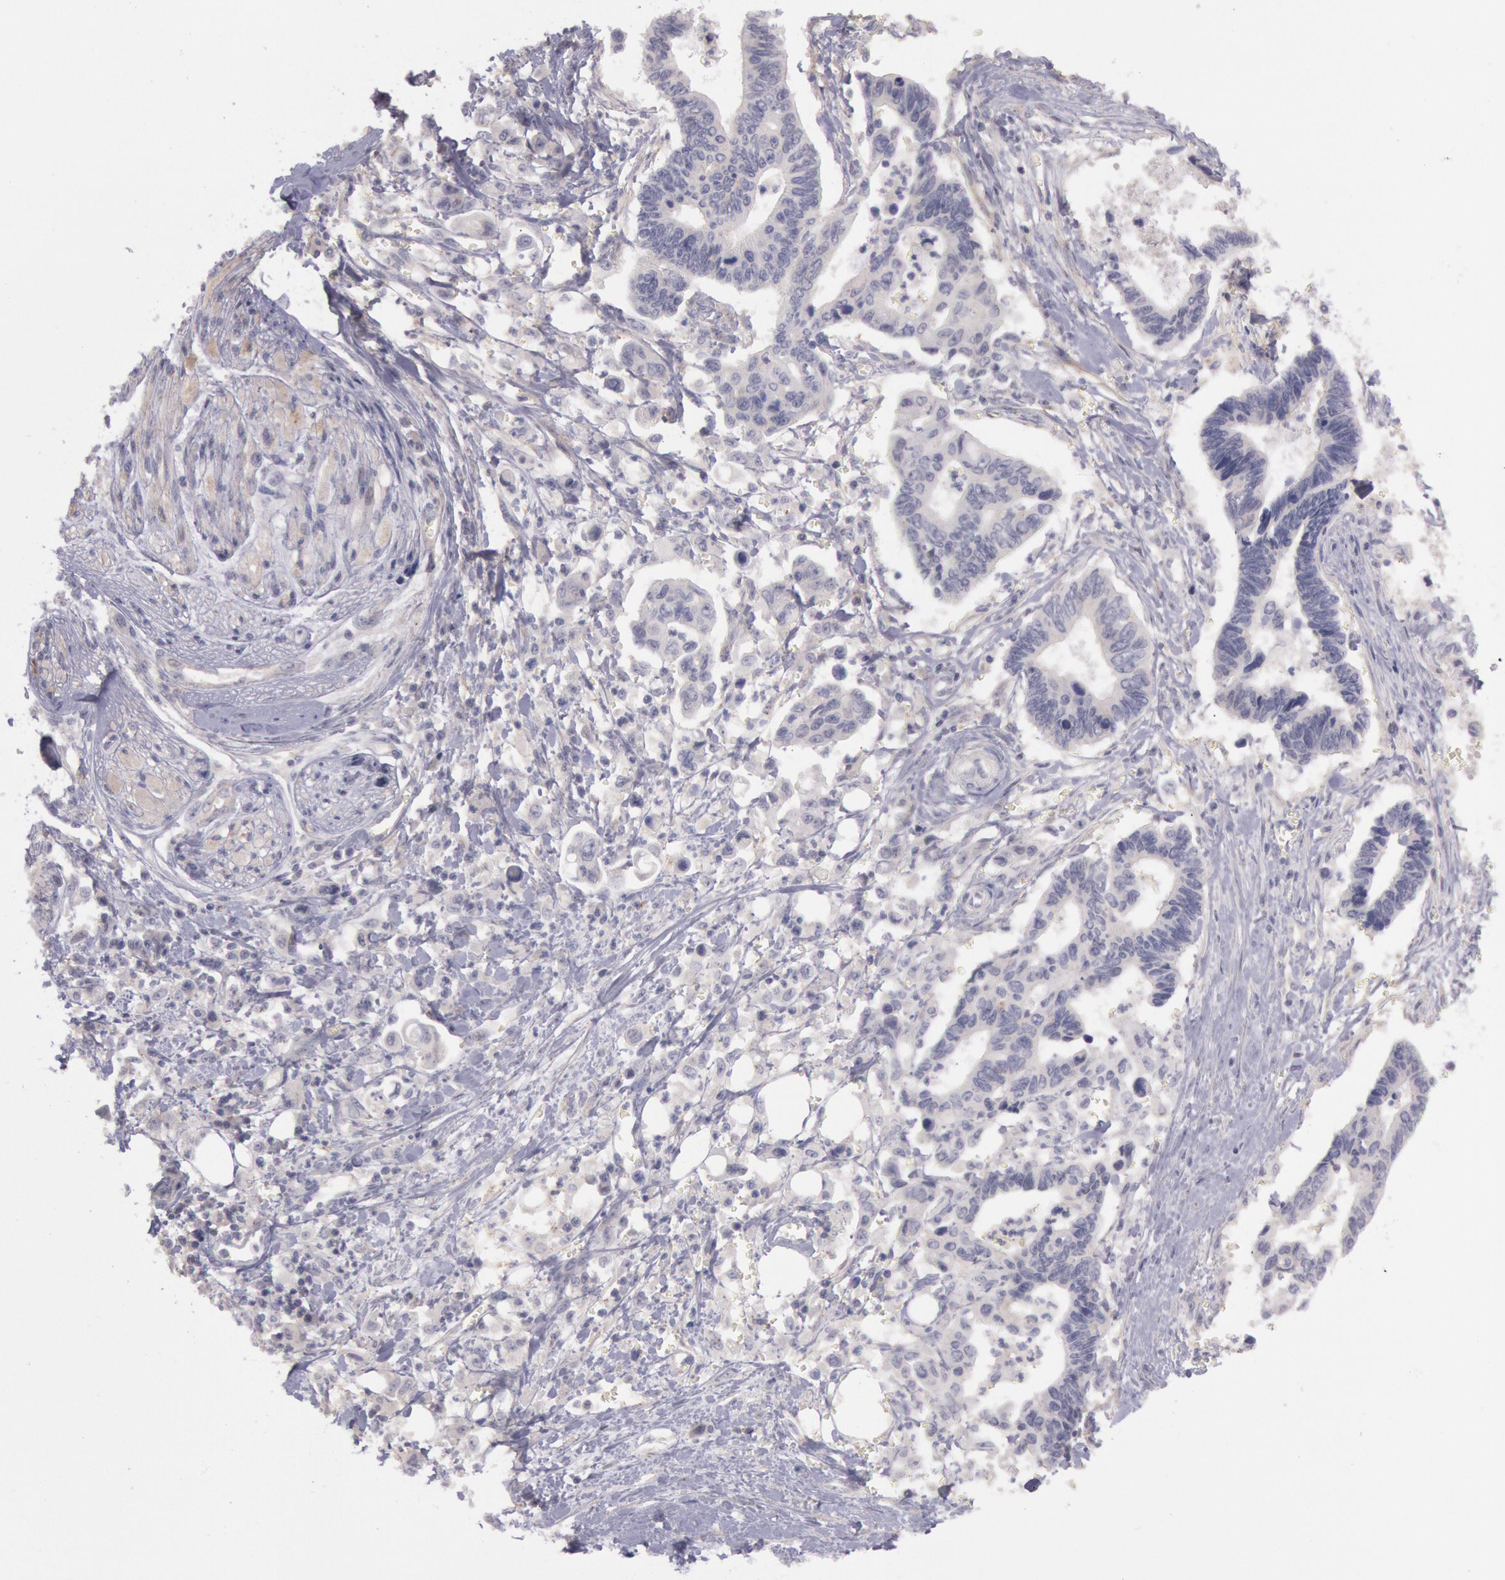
{"staining": {"intensity": "negative", "quantity": "none", "location": "none"}, "tissue": "pancreatic cancer", "cell_type": "Tumor cells", "image_type": "cancer", "snomed": [{"axis": "morphology", "description": "Adenocarcinoma, NOS"}, {"axis": "topography", "description": "Pancreas"}], "caption": "Protein analysis of pancreatic cancer shows no significant expression in tumor cells. (DAB IHC with hematoxylin counter stain).", "gene": "TRIB2", "patient": {"sex": "female", "age": 70}}